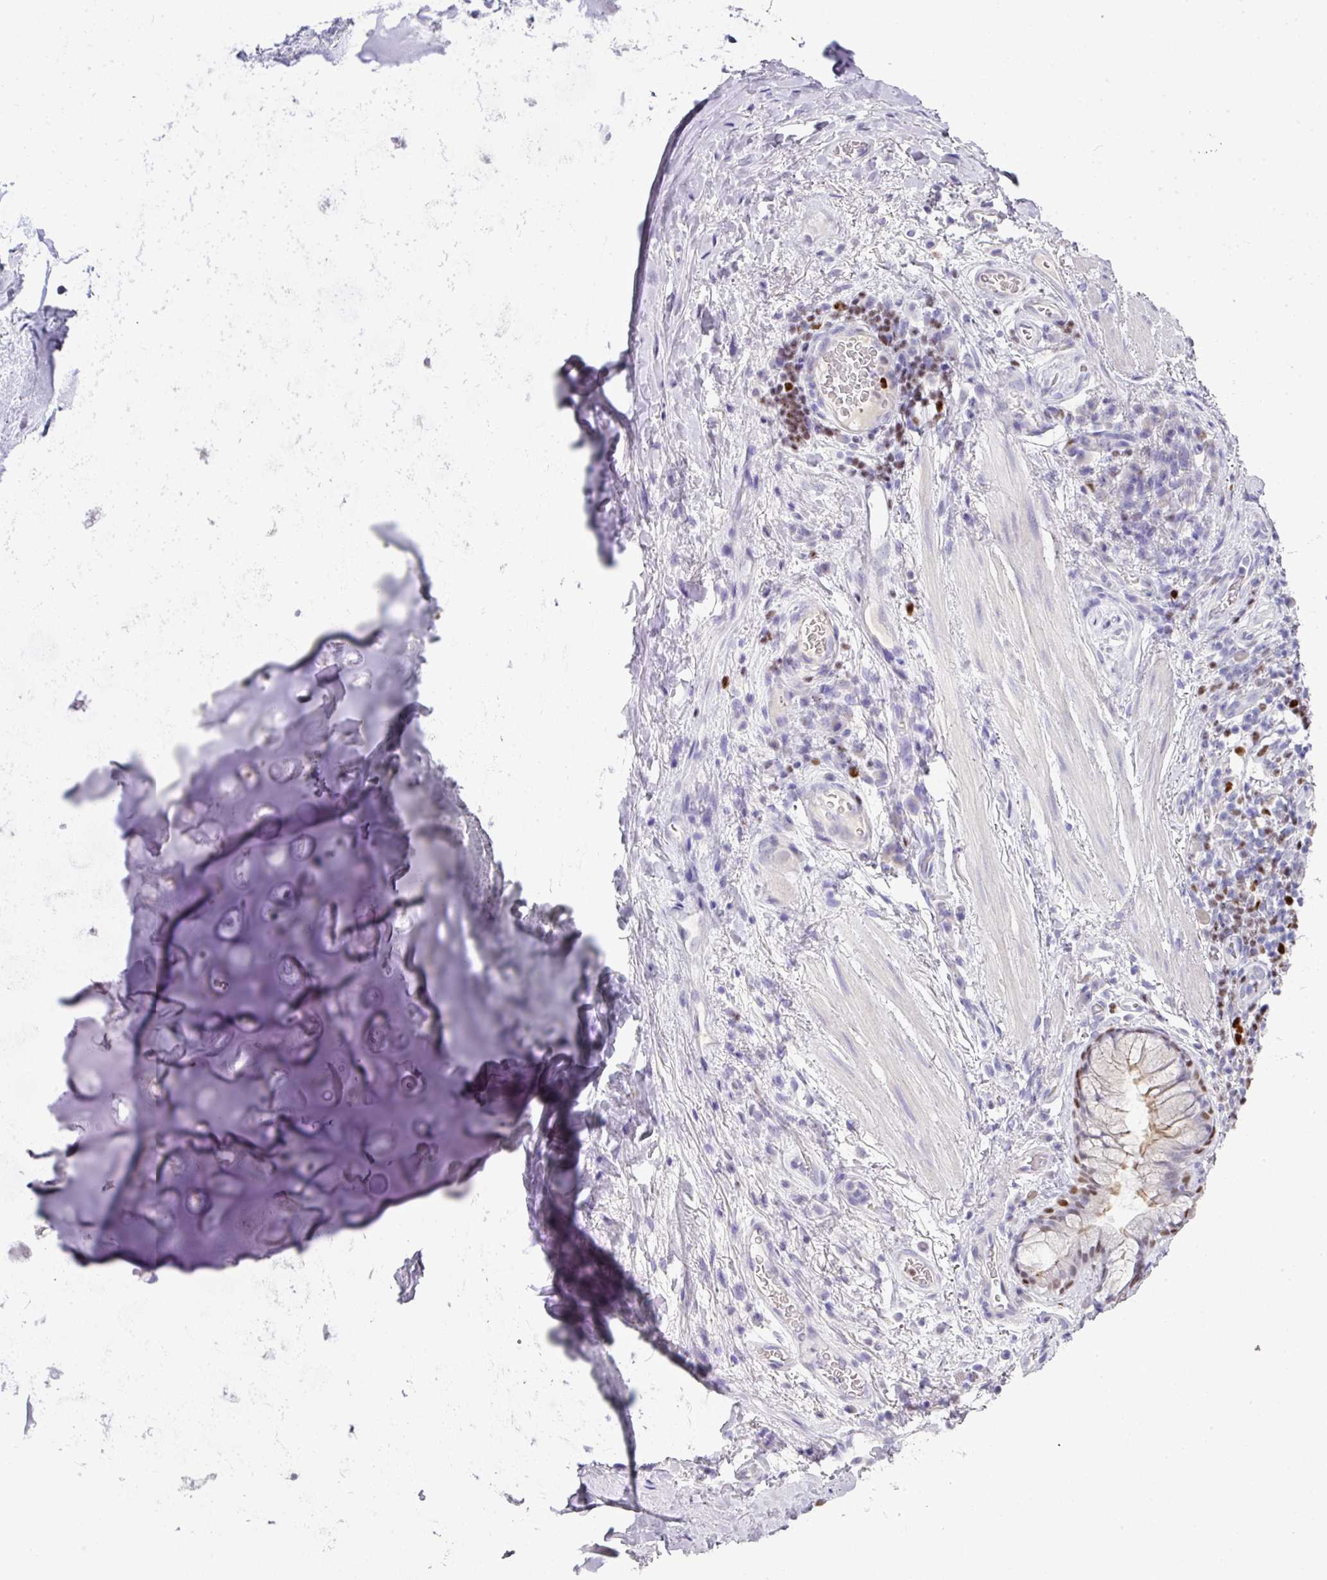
{"staining": {"intensity": "negative", "quantity": "none", "location": "none"}, "tissue": "adipose tissue", "cell_type": "Adipocytes", "image_type": "normal", "snomed": [{"axis": "morphology", "description": "Normal tissue, NOS"}, {"axis": "topography", "description": "Cartilage tissue"}, {"axis": "topography", "description": "Bronchus"}], "caption": "Immunohistochemical staining of benign human adipose tissue shows no significant positivity in adipocytes.", "gene": "BCL11A", "patient": {"sex": "male", "age": 58}}